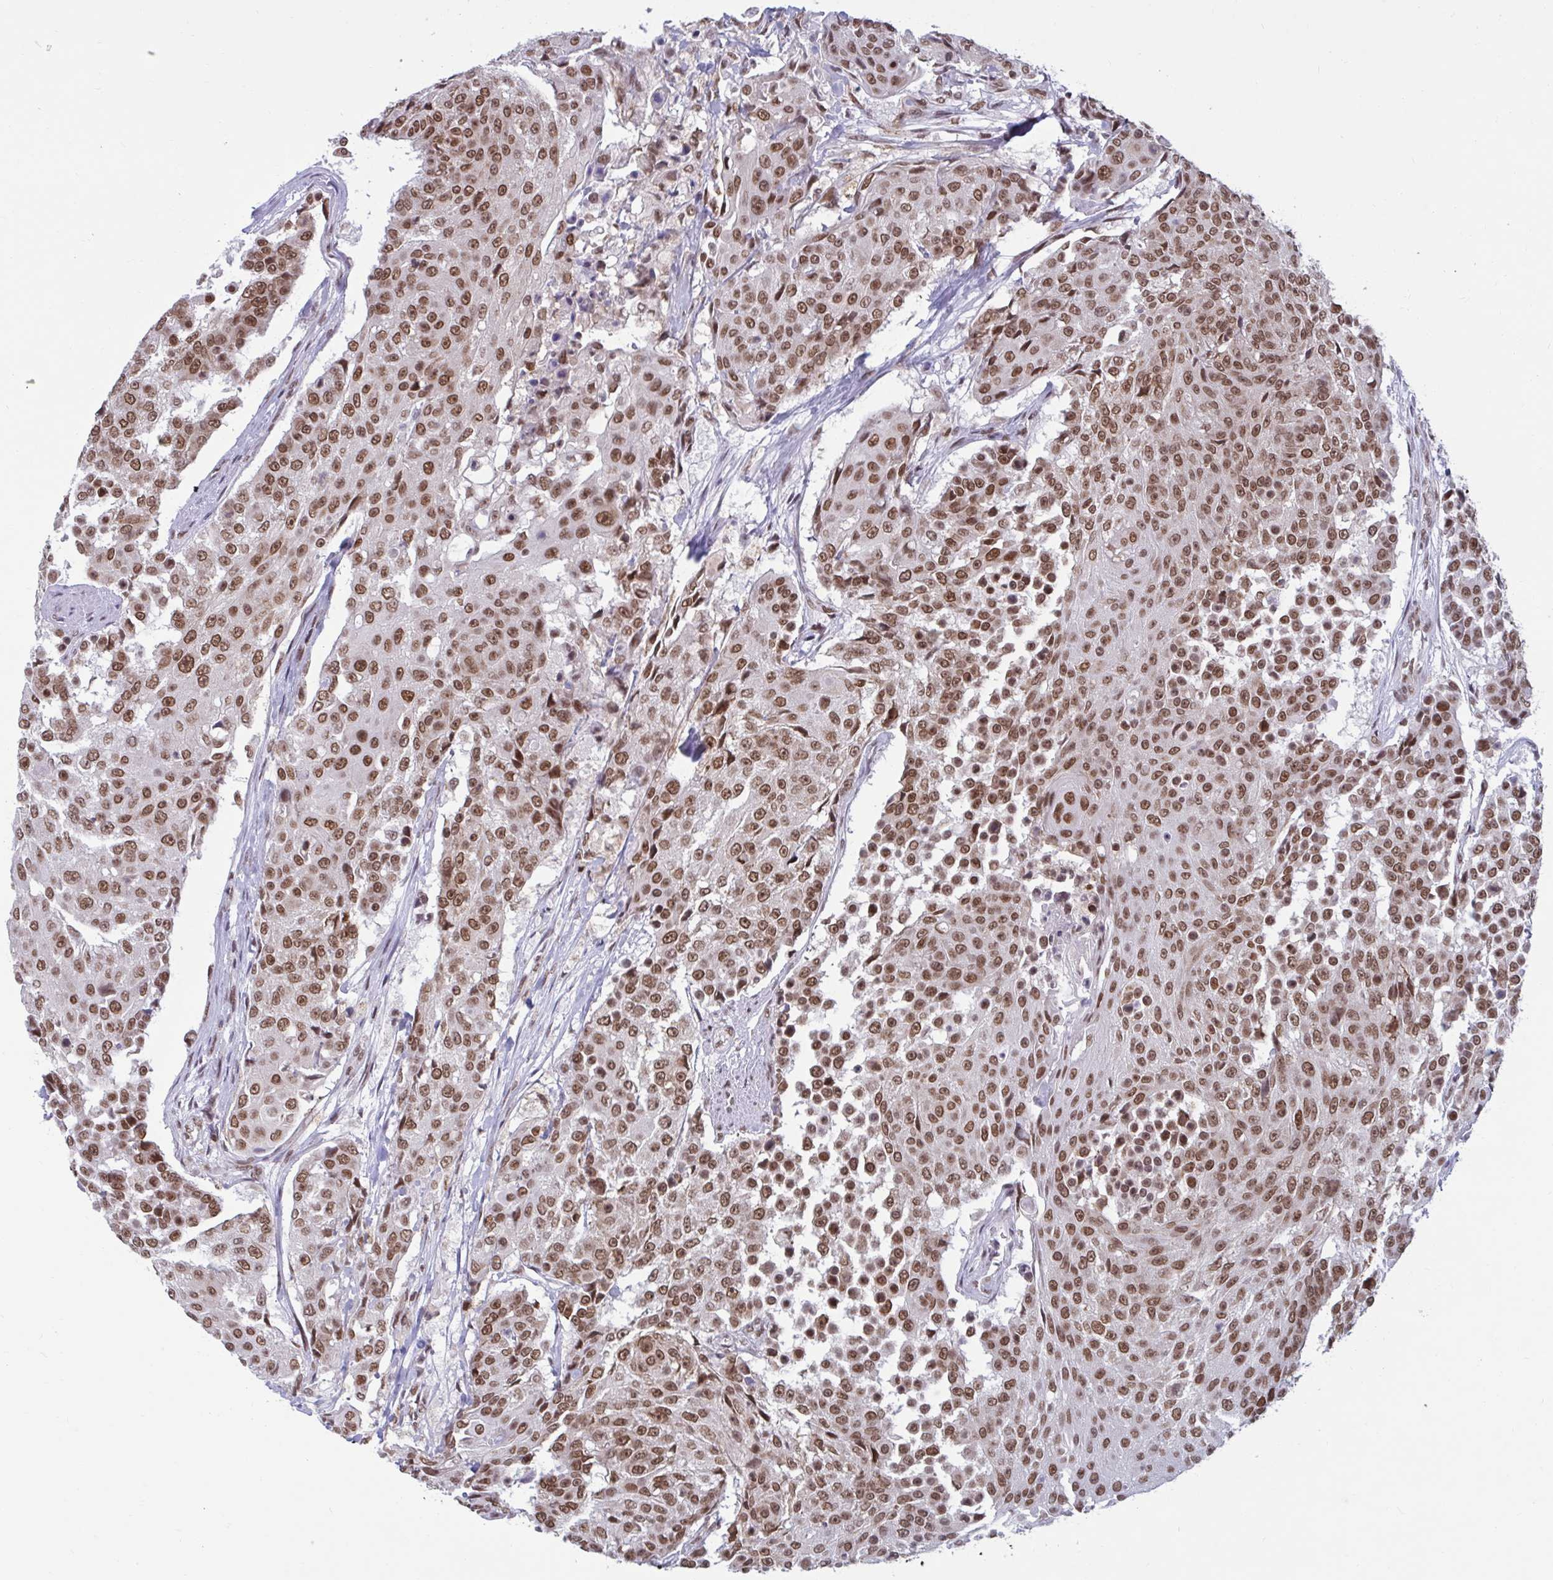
{"staining": {"intensity": "moderate", "quantity": ">75%", "location": "nuclear"}, "tissue": "urothelial cancer", "cell_type": "Tumor cells", "image_type": "cancer", "snomed": [{"axis": "morphology", "description": "Urothelial carcinoma, High grade"}, {"axis": "topography", "description": "Urinary bladder"}], "caption": "Protein staining of urothelial carcinoma (high-grade) tissue reveals moderate nuclear expression in about >75% of tumor cells.", "gene": "PHF10", "patient": {"sex": "female", "age": 63}}